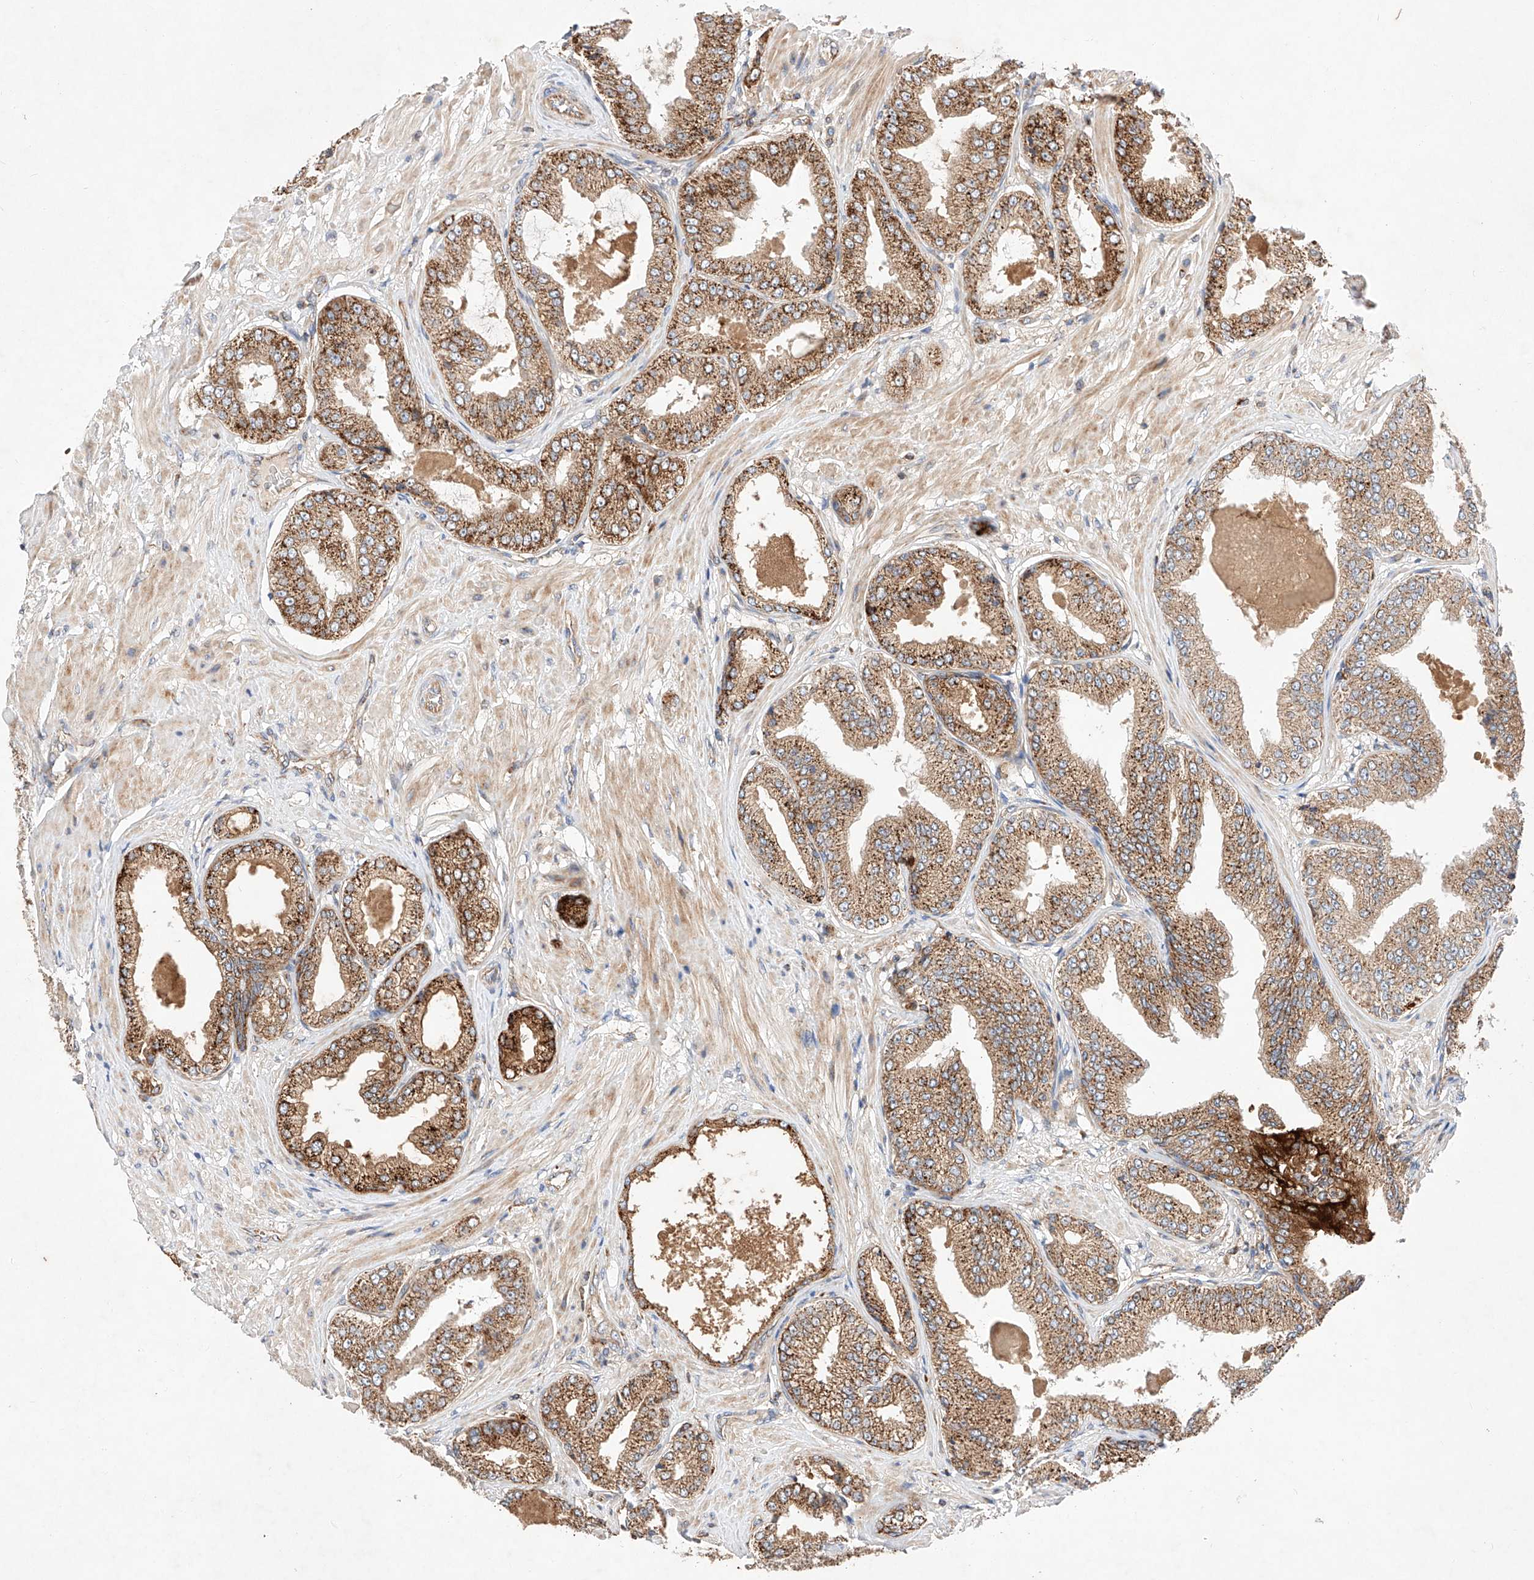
{"staining": {"intensity": "strong", "quantity": ">75%", "location": "cytoplasmic/membranous"}, "tissue": "prostate cancer", "cell_type": "Tumor cells", "image_type": "cancer", "snomed": [{"axis": "morphology", "description": "Adenocarcinoma, Low grade"}, {"axis": "topography", "description": "Prostate"}], "caption": "Tumor cells display strong cytoplasmic/membranous expression in about >75% of cells in low-grade adenocarcinoma (prostate). Nuclei are stained in blue.", "gene": "NR1D1", "patient": {"sex": "male", "age": 63}}